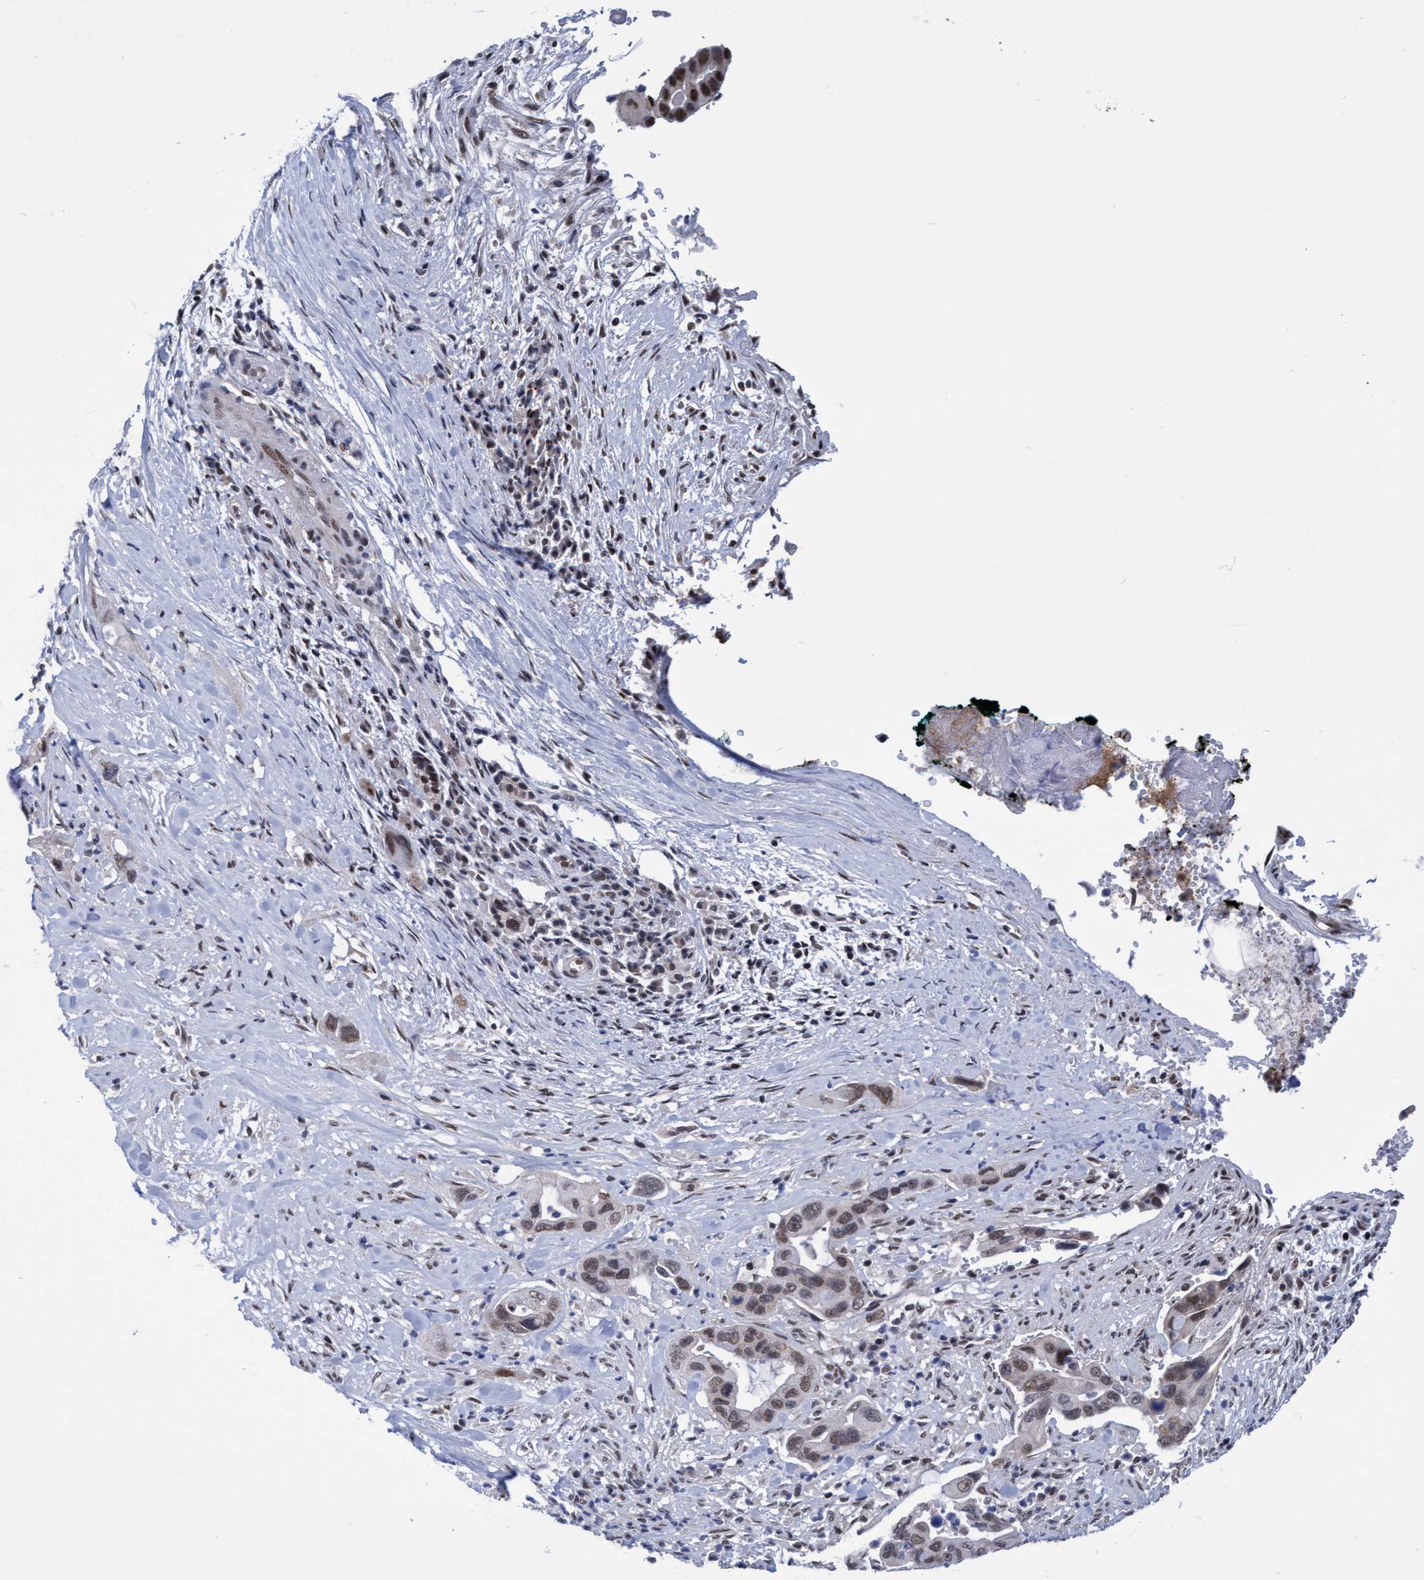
{"staining": {"intensity": "weak", "quantity": "25%-75%", "location": "nuclear"}, "tissue": "pancreatic cancer", "cell_type": "Tumor cells", "image_type": "cancer", "snomed": [{"axis": "morphology", "description": "Adenocarcinoma, NOS"}, {"axis": "topography", "description": "Pancreas"}], "caption": "Protein positivity by immunohistochemistry exhibits weak nuclear positivity in approximately 25%-75% of tumor cells in pancreatic cancer (adenocarcinoma).", "gene": "C9orf78", "patient": {"sex": "female", "age": 70}}